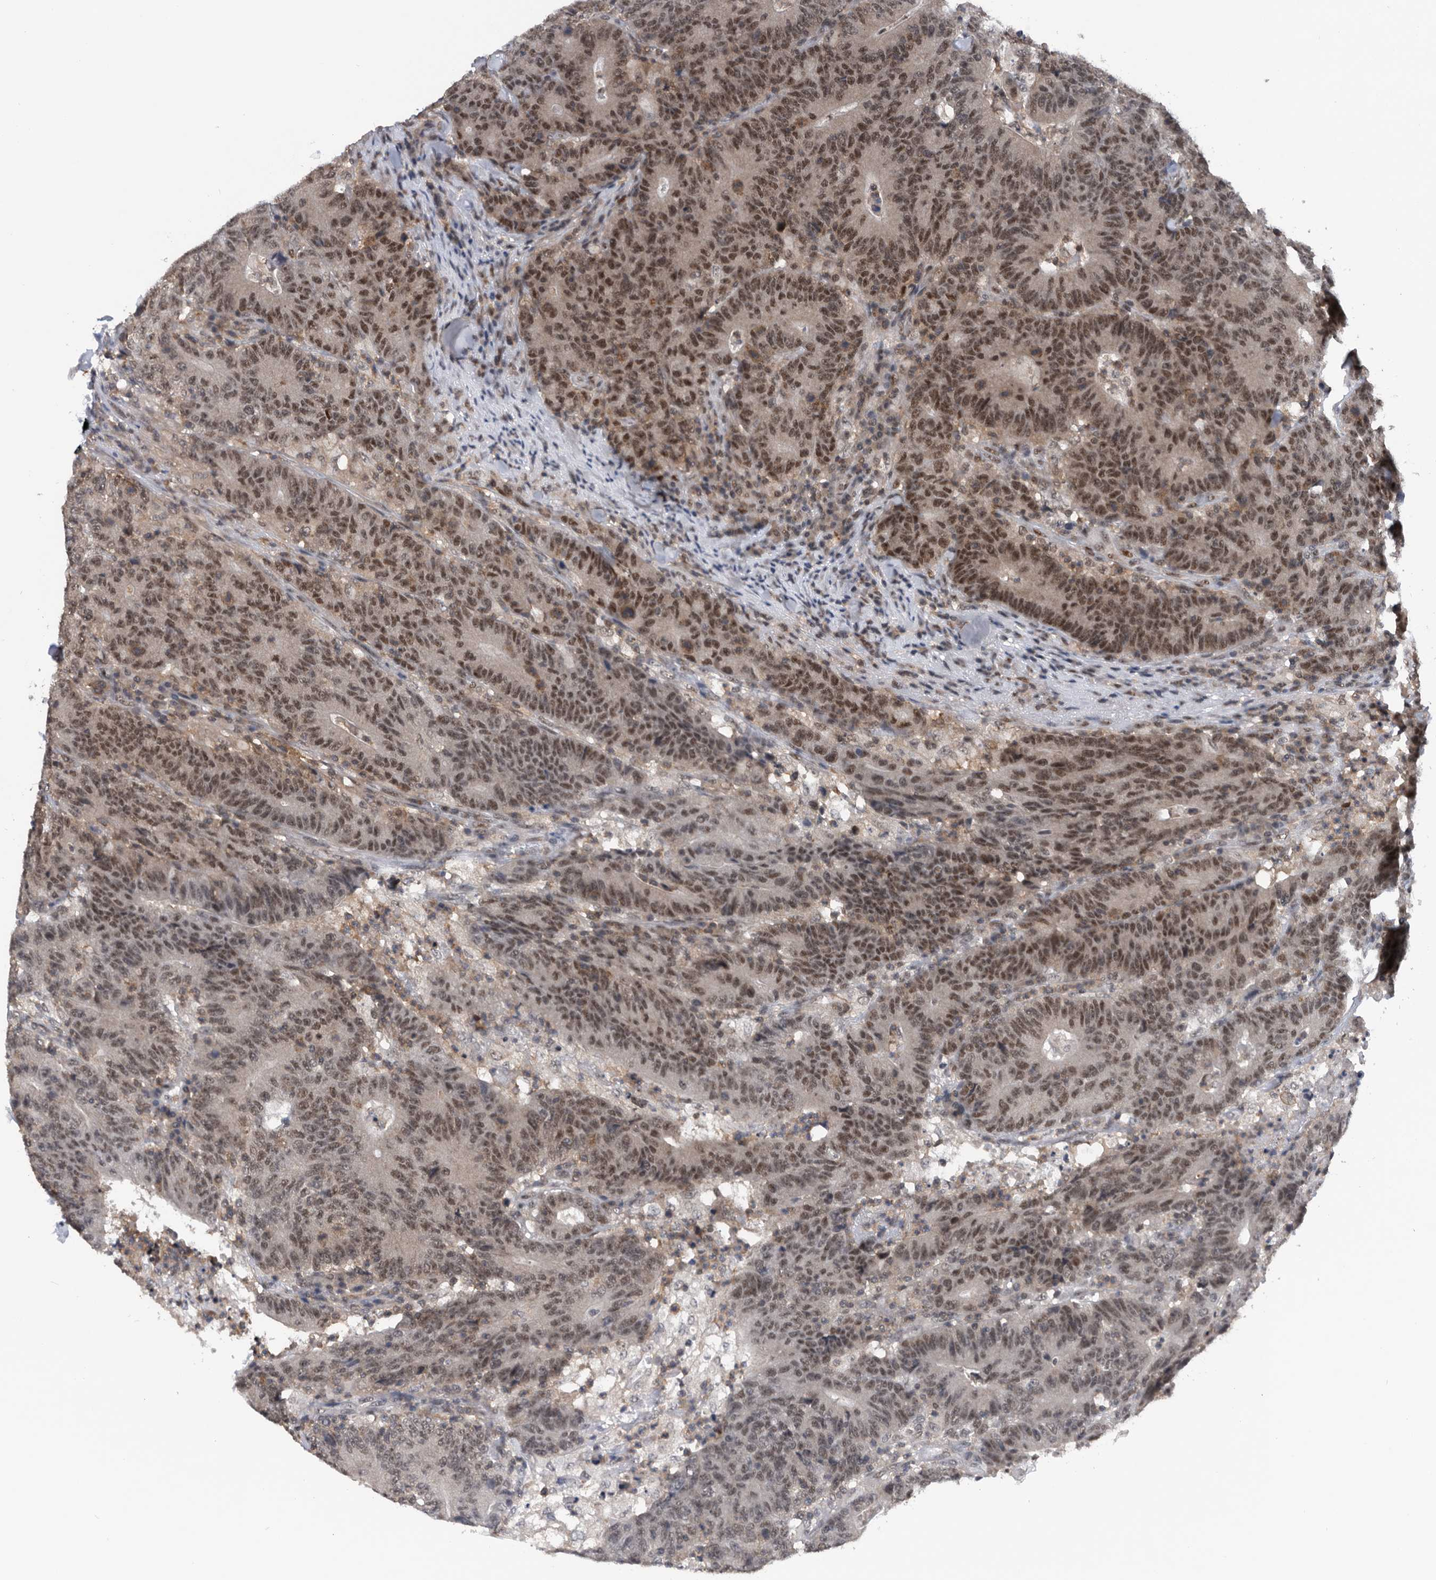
{"staining": {"intensity": "strong", "quantity": ">75%", "location": "nuclear"}, "tissue": "colorectal cancer", "cell_type": "Tumor cells", "image_type": "cancer", "snomed": [{"axis": "morphology", "description": "Normal tissue, NOS"}, {"axis": "morphology", "description": "Adenocarcinoma, NOS"}, {"axis": "topography", "description": "Colon"}], "caption": "Protein expression analysis of human colorectal adenocarcinoma reveals strong nuclear expression in approximately >75% of tumor cells.", "gene": "ZNF260", "patient": {"sex": "female", "age": 75}}